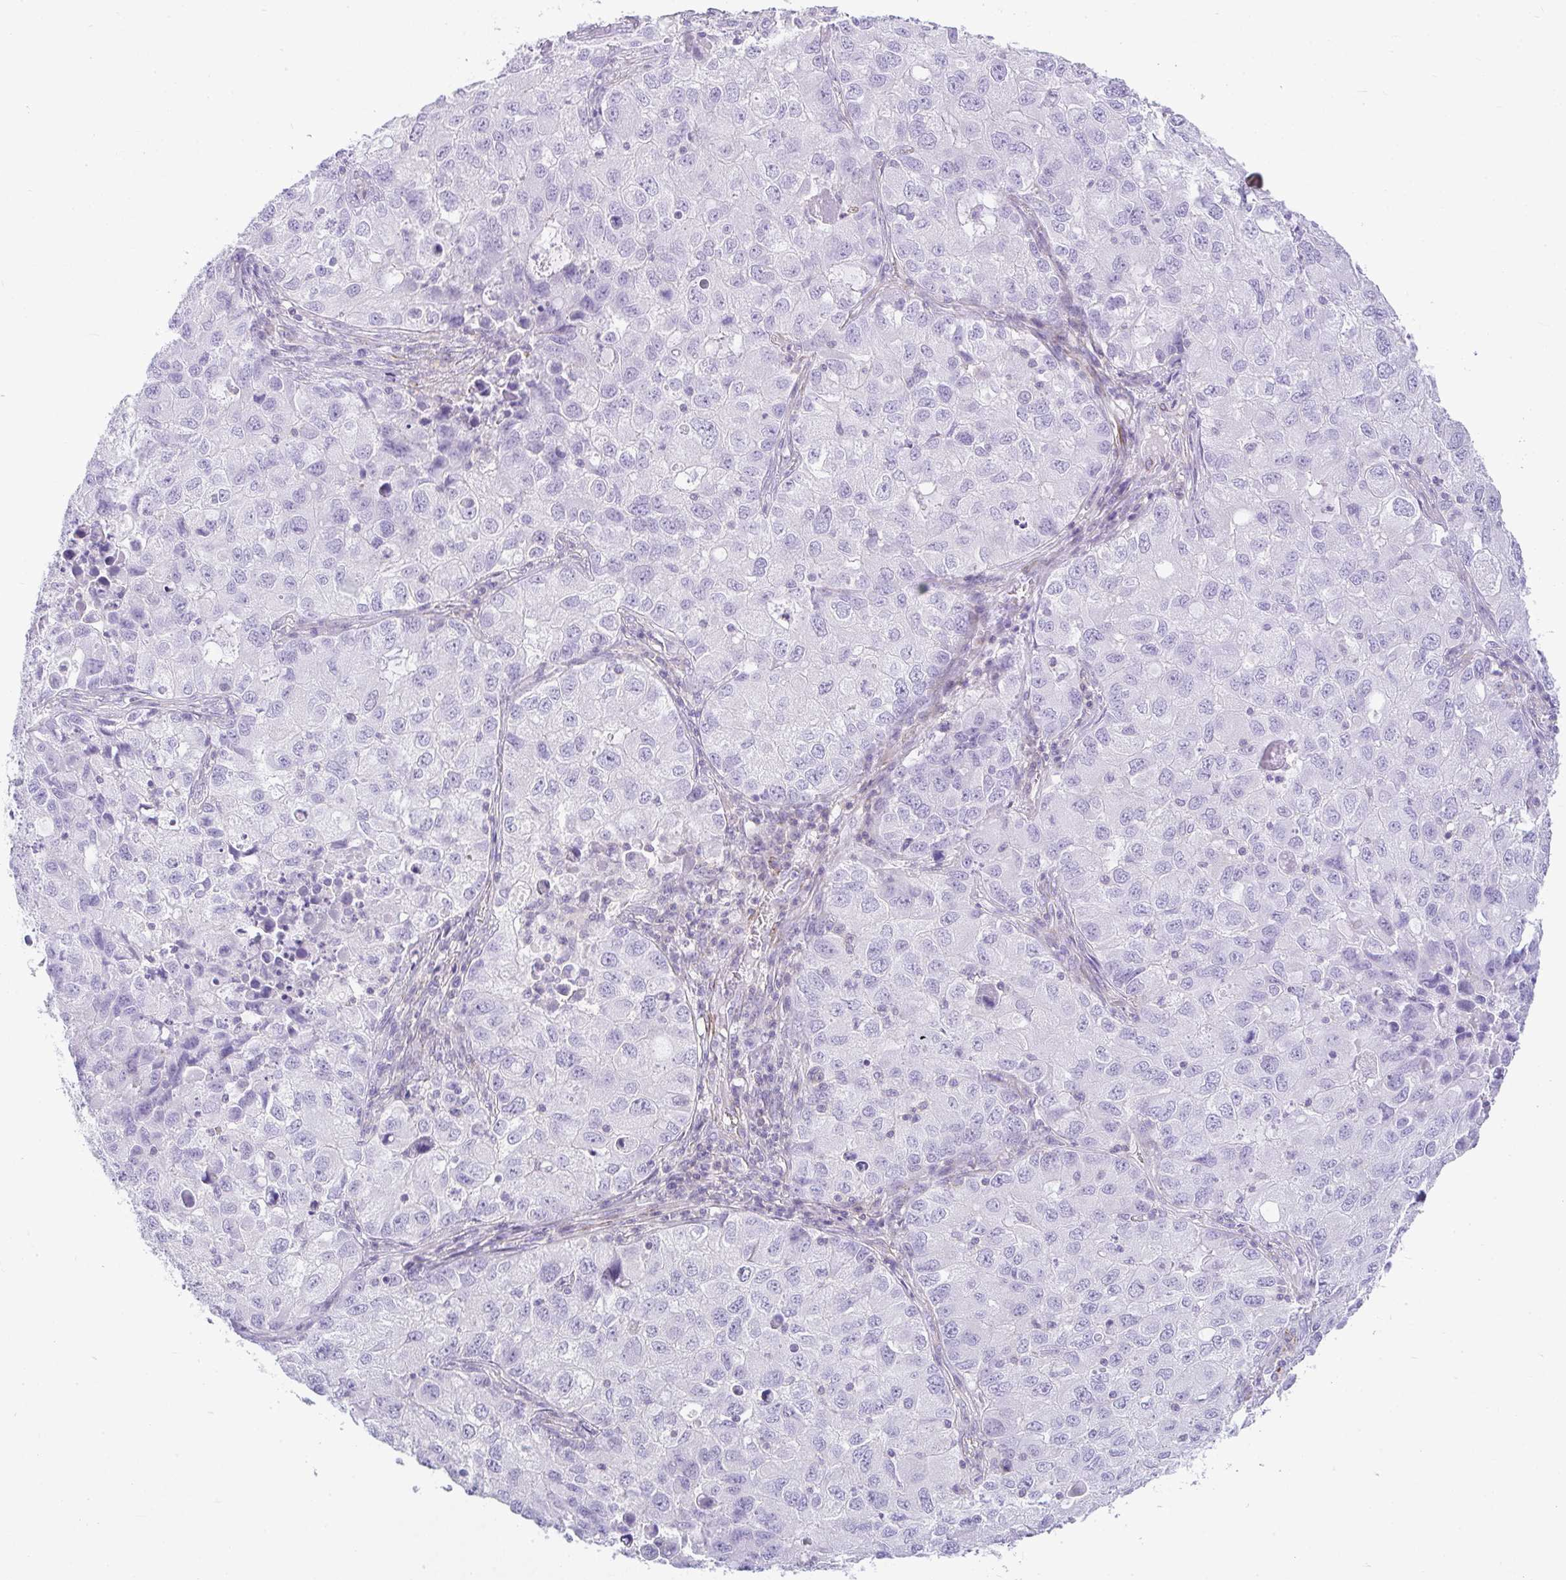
{"staining": {"intensity": "negative", "quantity": "none", "location": "none"}, "tissue": "lung cancer", "cell_type": "Tumor cells", "image_type": "cancer", "snomed": [{"axis": "morphology", "description": "Normal morphology"}, {"axis": "morphology", "description": "Adenocarcinoma, NOS"}, {"axis": "topography", "description": "Lymph node"}, {"axis": "topography", "description": "Lung"}], "caption": "This is an IHC image of human adenocarcinoma (lung). There is no positivity in tumor cells.", "gene": "CDRT15", "patient": {"sex": "female", "age": 51}}